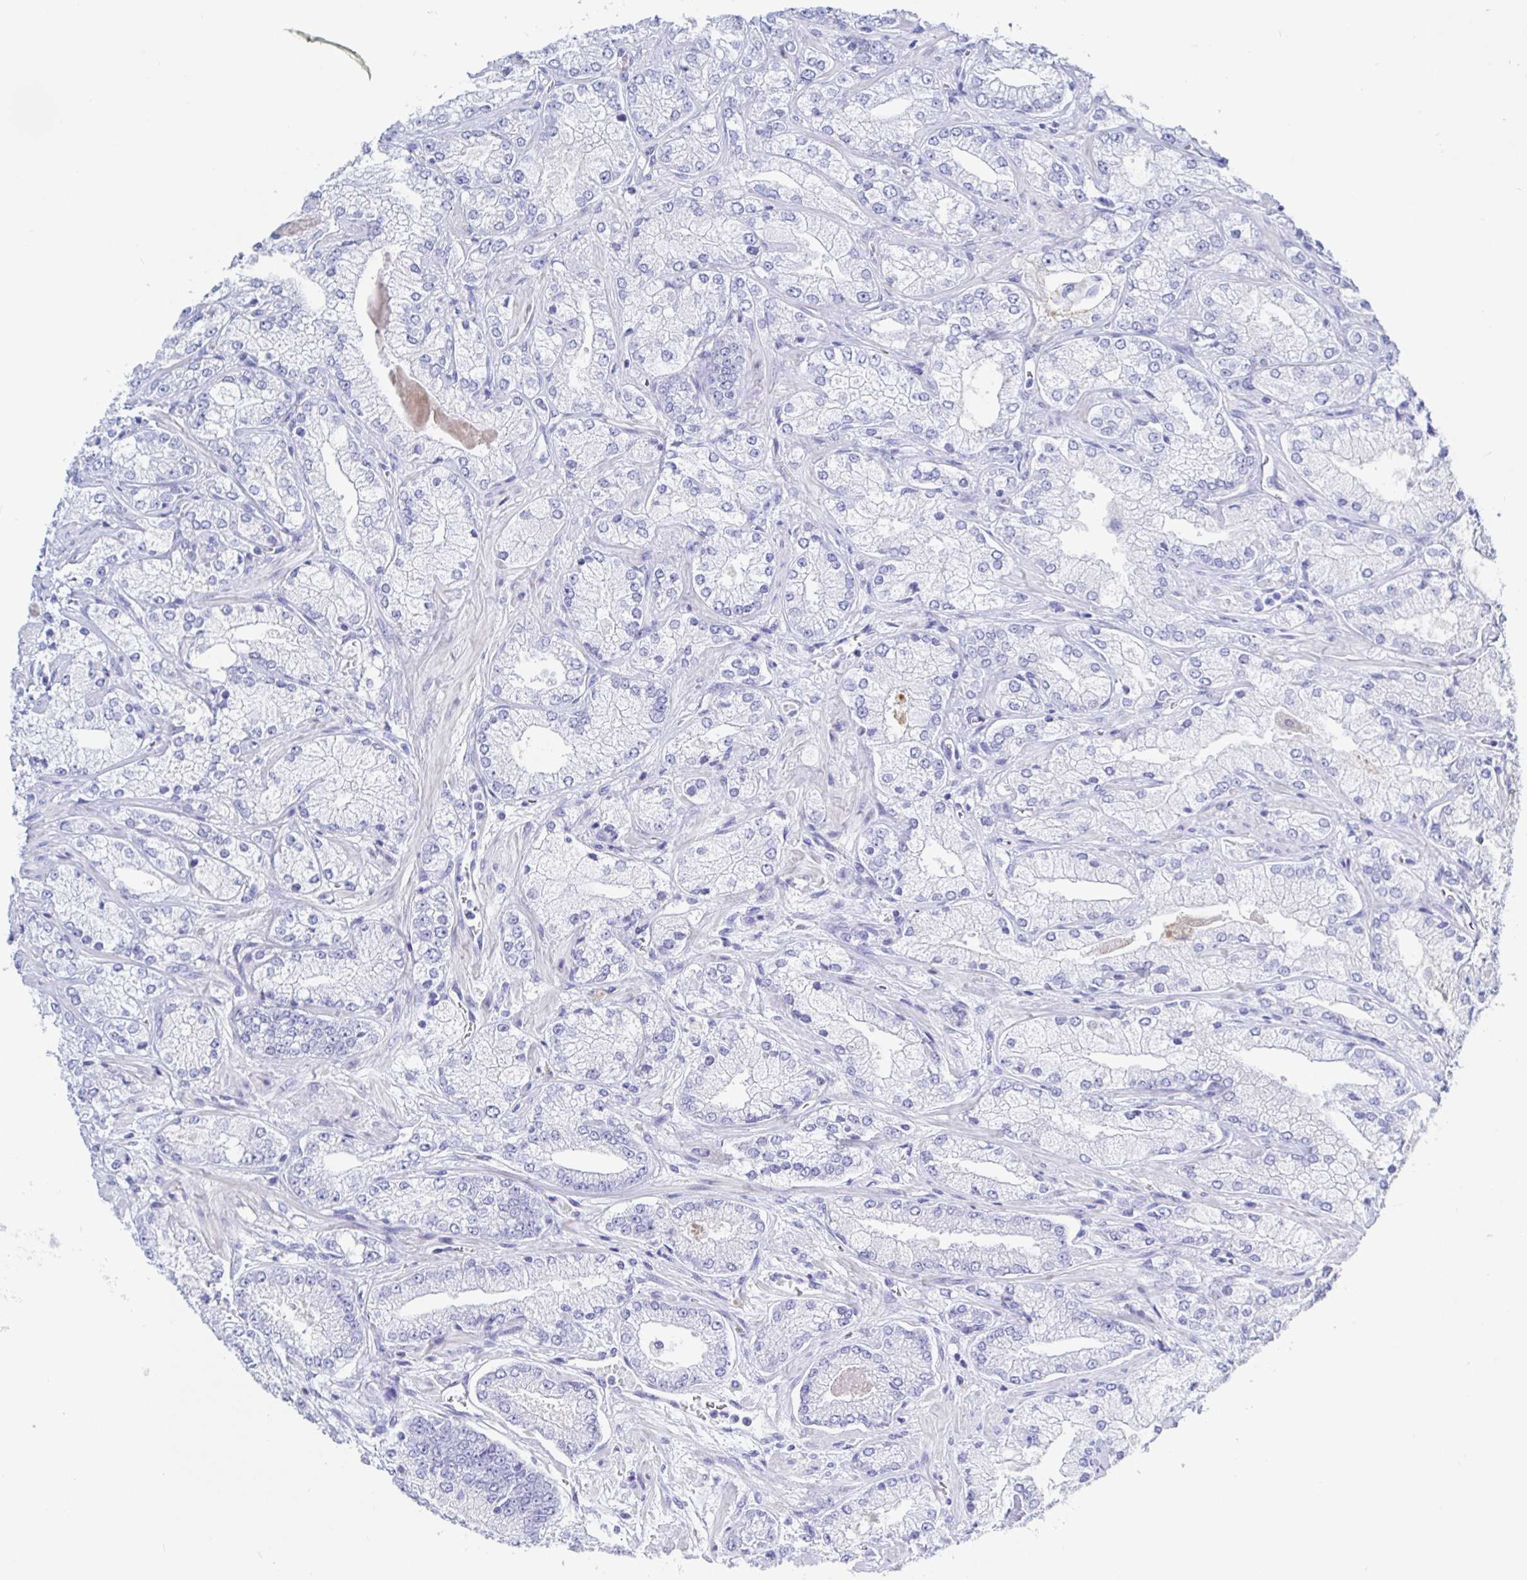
{"staining": {"intensity": "negative", "quantity": "none", "location": "none"}, "tissue": "prostate cancer", "cell_type": "Tumor cells", "image_type": "cancer", "snomed": [{"axis": "morphology", "description": "Normal tissue, NOS"}, {"axis": "morphology", "description": "Adenocarcinoma, High grade"}, {"axis": "topography", "description": "Prostate"}, {"axis": "topography", "description": "Peripheral nerve tissue"}], "caption": "Histopathology image shows no protein staining in tumor cells of high-grade adenocarcinoma (prostate) tissue. Brightfield microscopy of immunohistochemistry stained with DAB (brown) and hematoxylin (blue), captured at high magnification.", "gene": "KCNH6", "patient": {"sex": "male", "age": 68}}